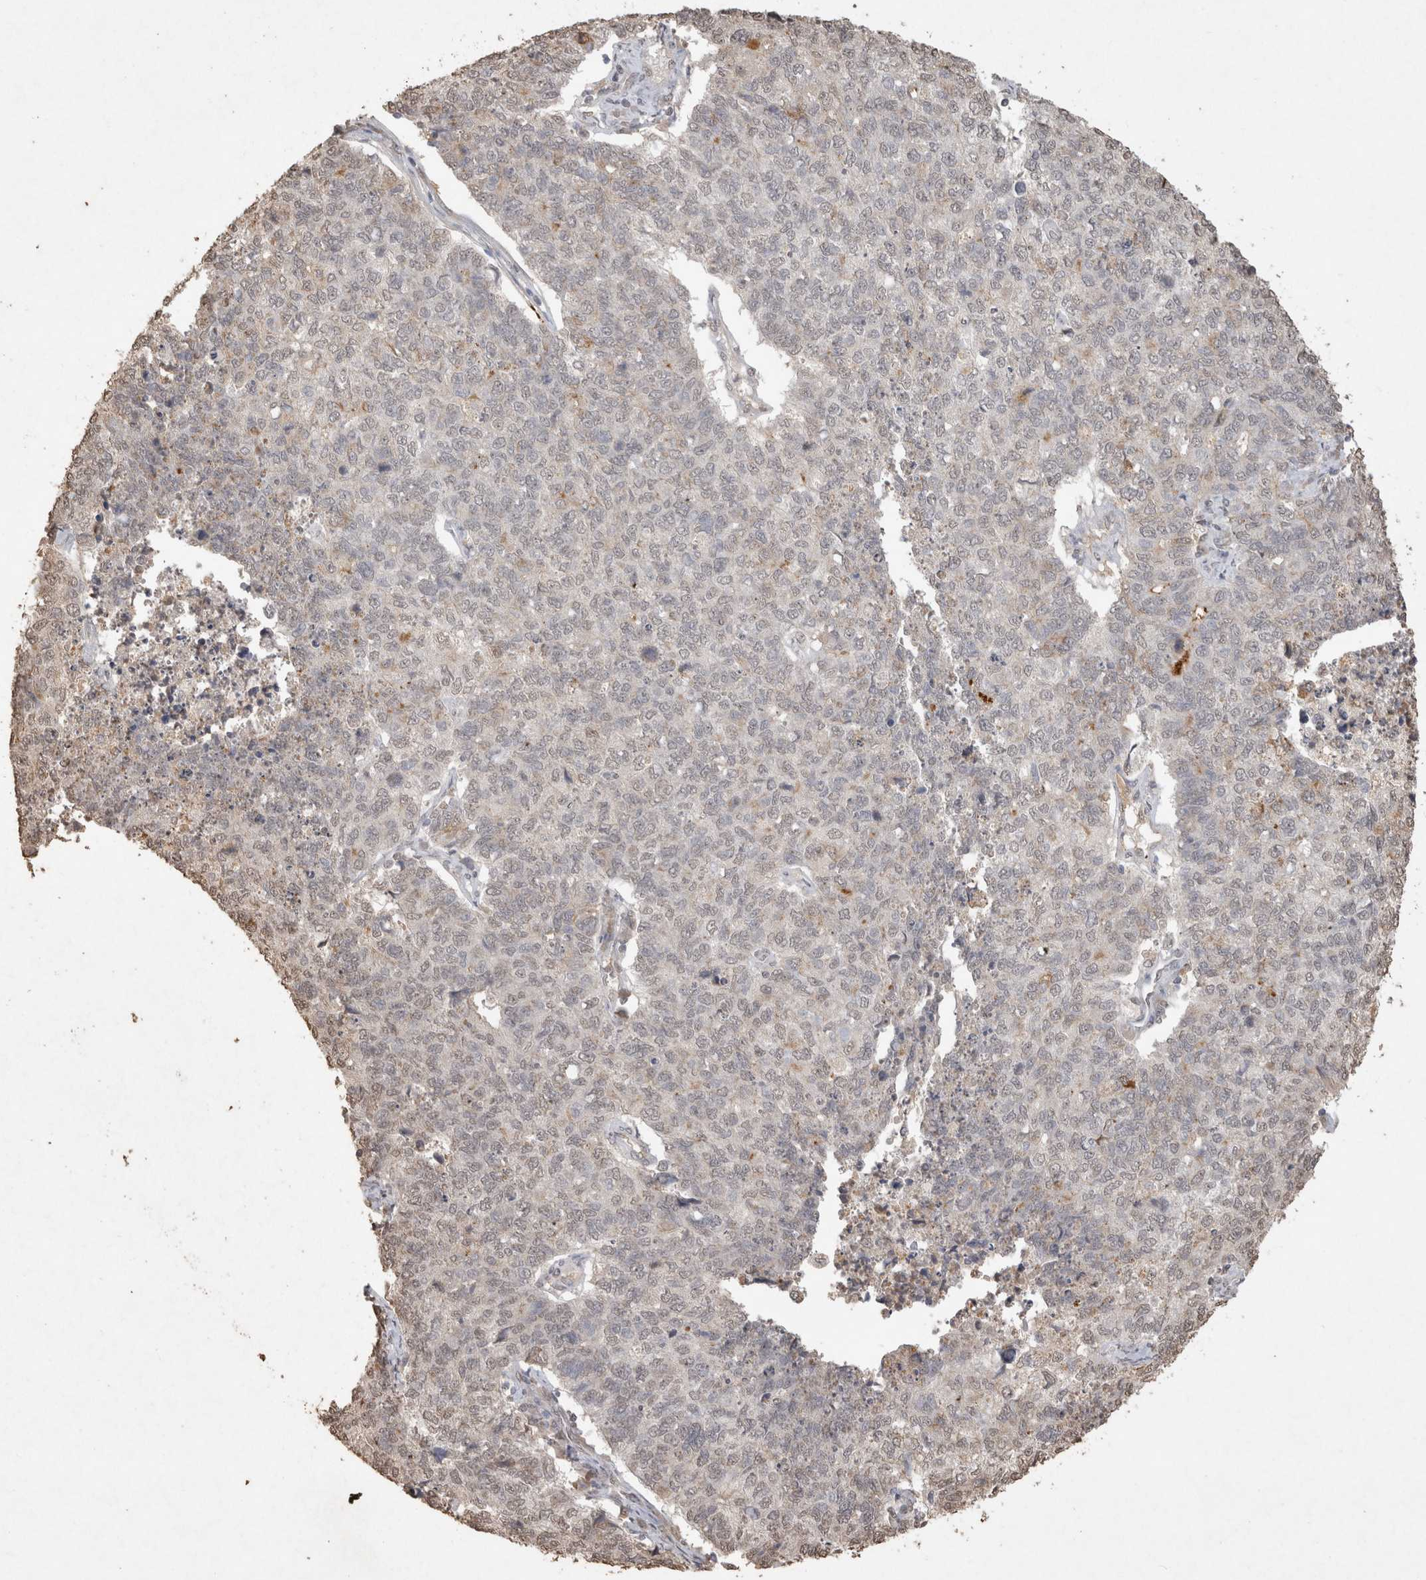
{"staining": {"intensity": "negative", "quantity": "none", "location": "none"}, "tissue": "cervical cancer", "cell_type": "Tumor cells", "image_type": "cancer", "snomed": [{"axis": "morphology", "description": "Squamous cell carcinoma, NOS"}, {"axis": "topography", "description": "Cervix"}], "caption": "This is a image of immunohistochemistry staining of squamous cell carcinoma (cervical), which shows no positivity in tumor cells.", "gene": "MLX", "patient": {"sex": "female", "age": 63}}